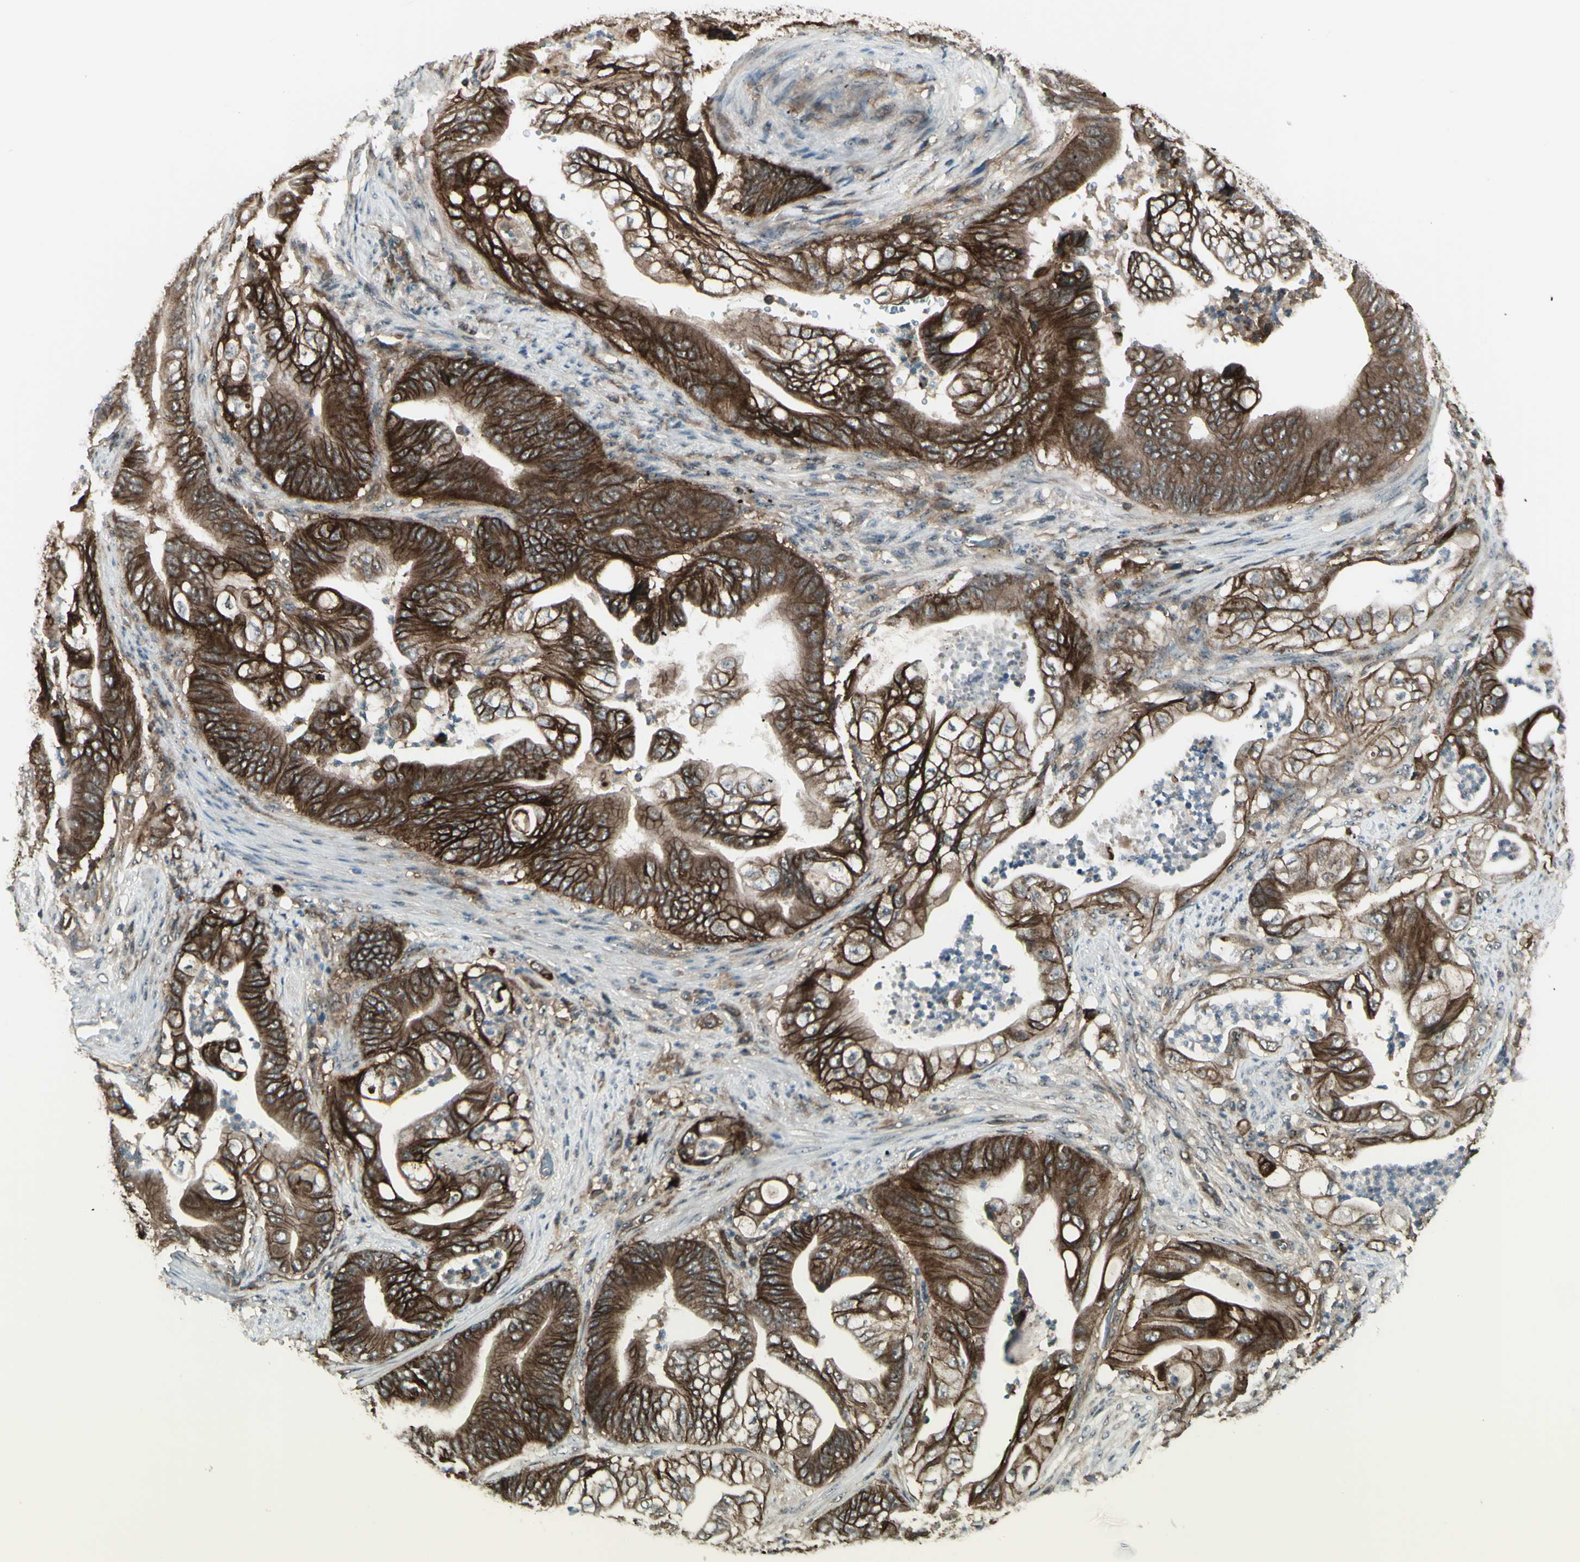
{"staining": {"intensity": "strong", "quantity": ">75%", "location": "cytoplasmic/membranous"}, "tissue": "stomach cancer", "cell_type": "Tumor cells", "image_type": "cancer", "snomed": [{"axis": "morphology", "description": "Adenocarcinoma, NOS"}, {"axis": "topography", "description": "Stomach"}], "caption": "Brown immunohistochemical staining in adenocarcinoma (stomach) exhibits strong cytoplasmic/membranous expression in approximately >75% of tumor cells.", "gene": "FXYD5", "patient": {"sex": "female", "age": 73}}